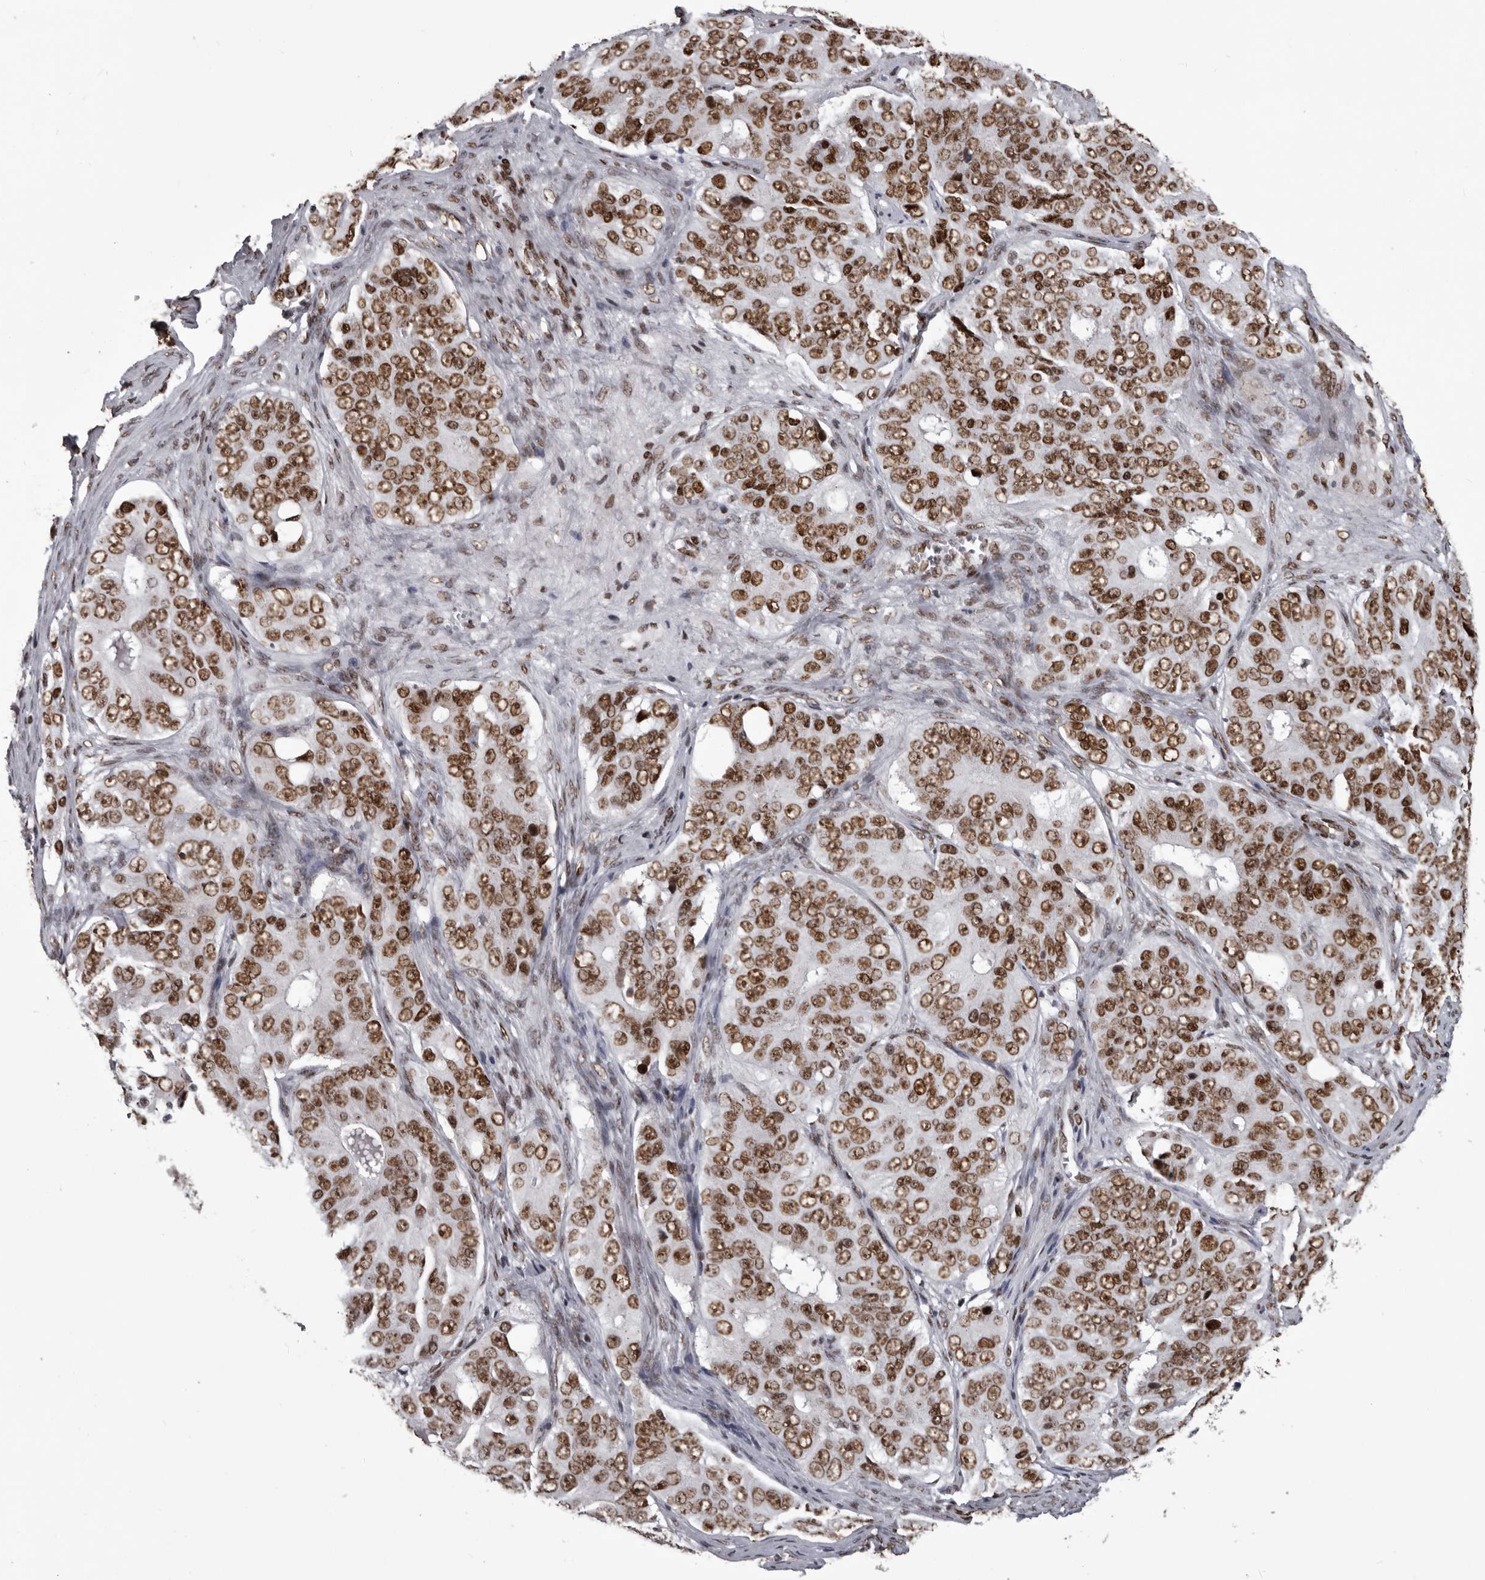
{"staining": {"intensity": "moderate", "quantity": ">75%", "location": "nuclear"}, "tissue": "ovarian cancer", "cell_type": "Tumor cells", "image_type": "cancer", "snomed": [{"axis": "morphology", "description": "Carcinoma, endometroid"}, {"axis": "topography", "description": "Ovary"}], "caption": "Human ovarian cancer stained for a protein (brown) shows moderate nuclear positive positivity in approximately >75% of tumor cells.", "gene": "NUMA1", "patient": {"sex": "female", "age": 51}}